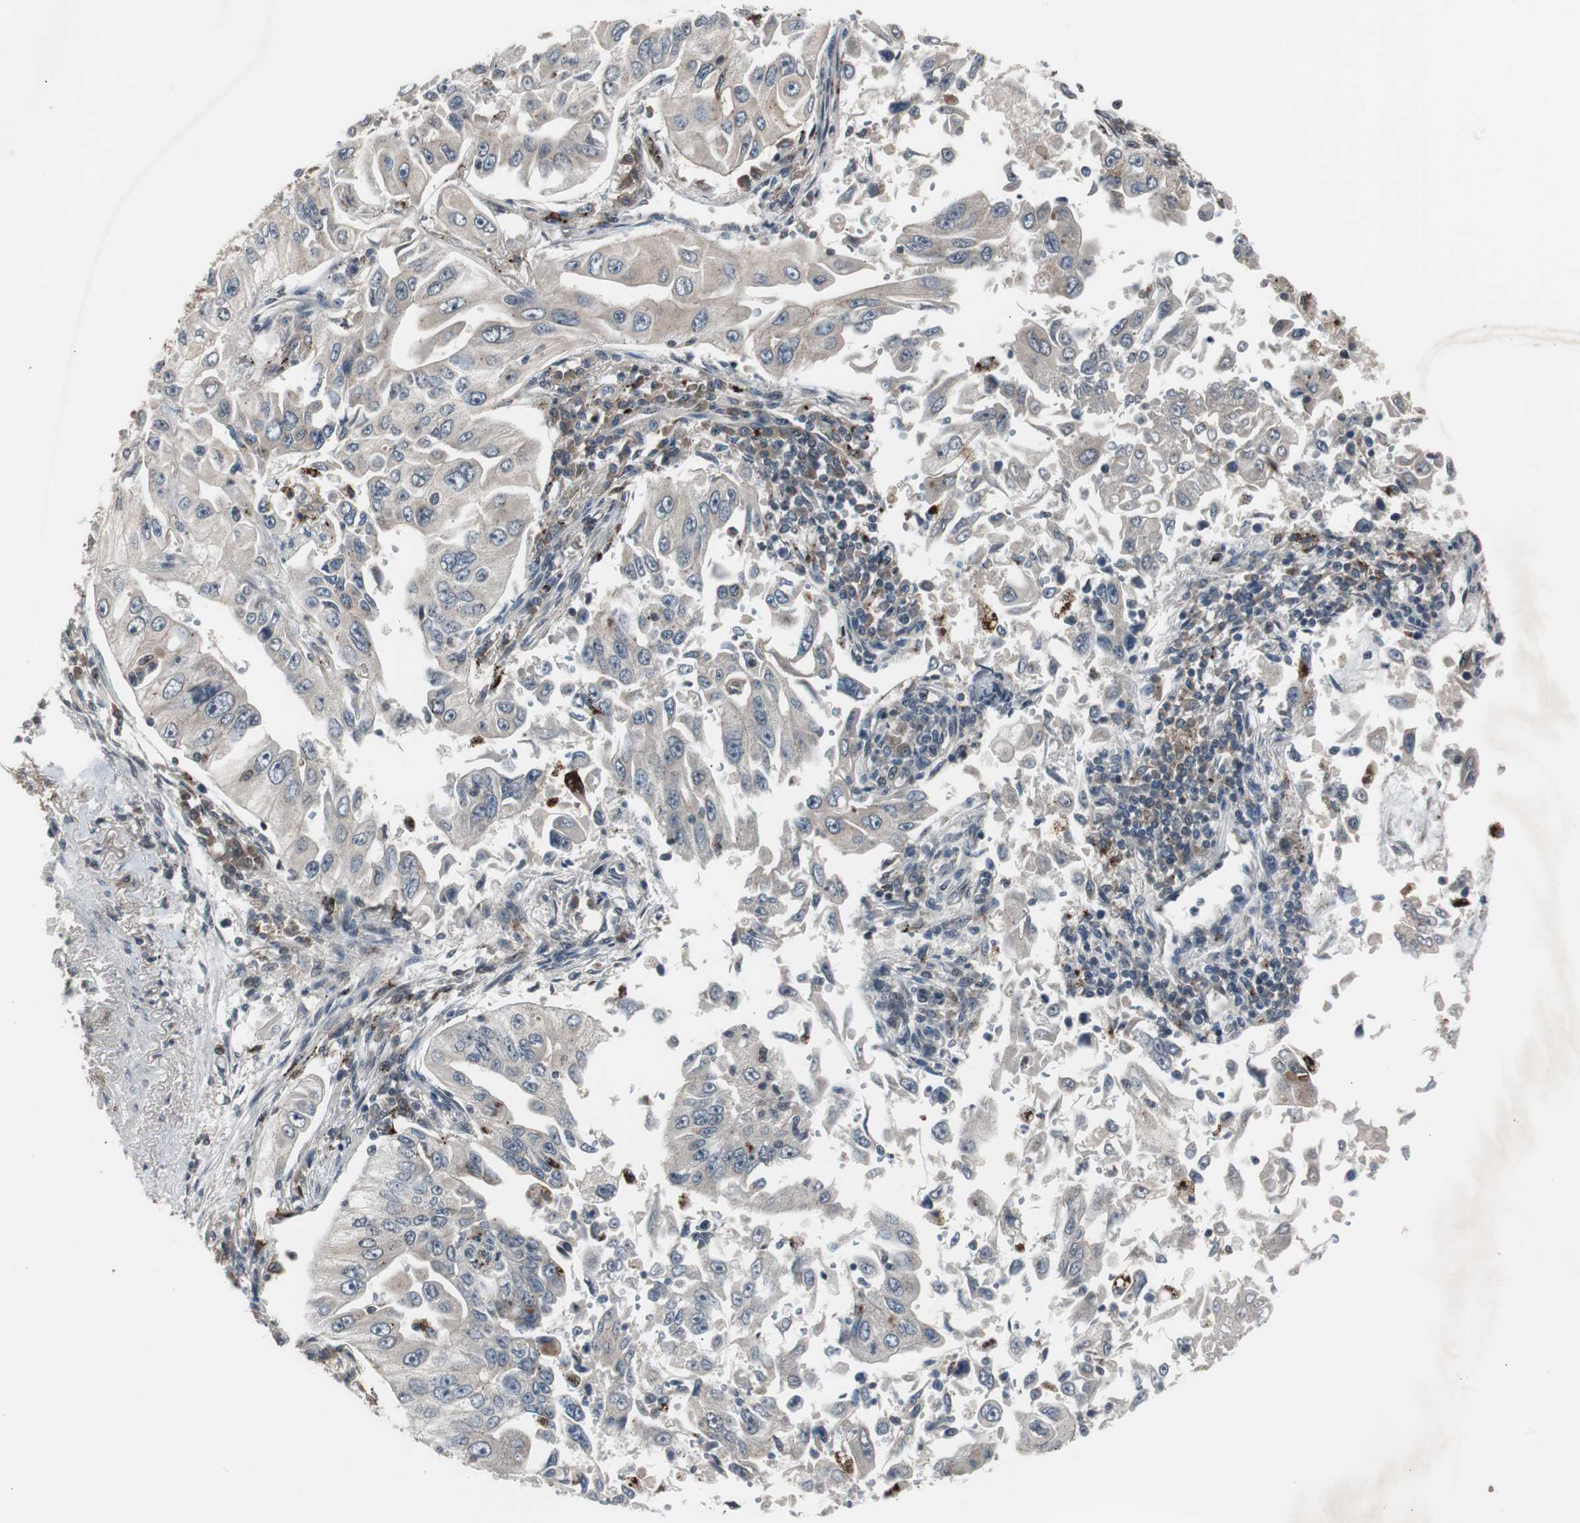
{"staining": {"intensity": "weak", "quantity": "<25%", "location": "cytoplasmic/membranous"}, "tissue": "lung cancer", "cell_type": "Tumor cells", "image_type": "cancer", "snomed": [{"axis": "morphology", "description": "Adenocarcinoma, NOS"}, {"axis": "topography", "description": "Lung"}], "caption": "Histopathology image shows no significant protein staining in tumor cells of adenocarcinoma (lung).", "gene": "BOLA1", "patient": {"sex": "male", "age": 84}}